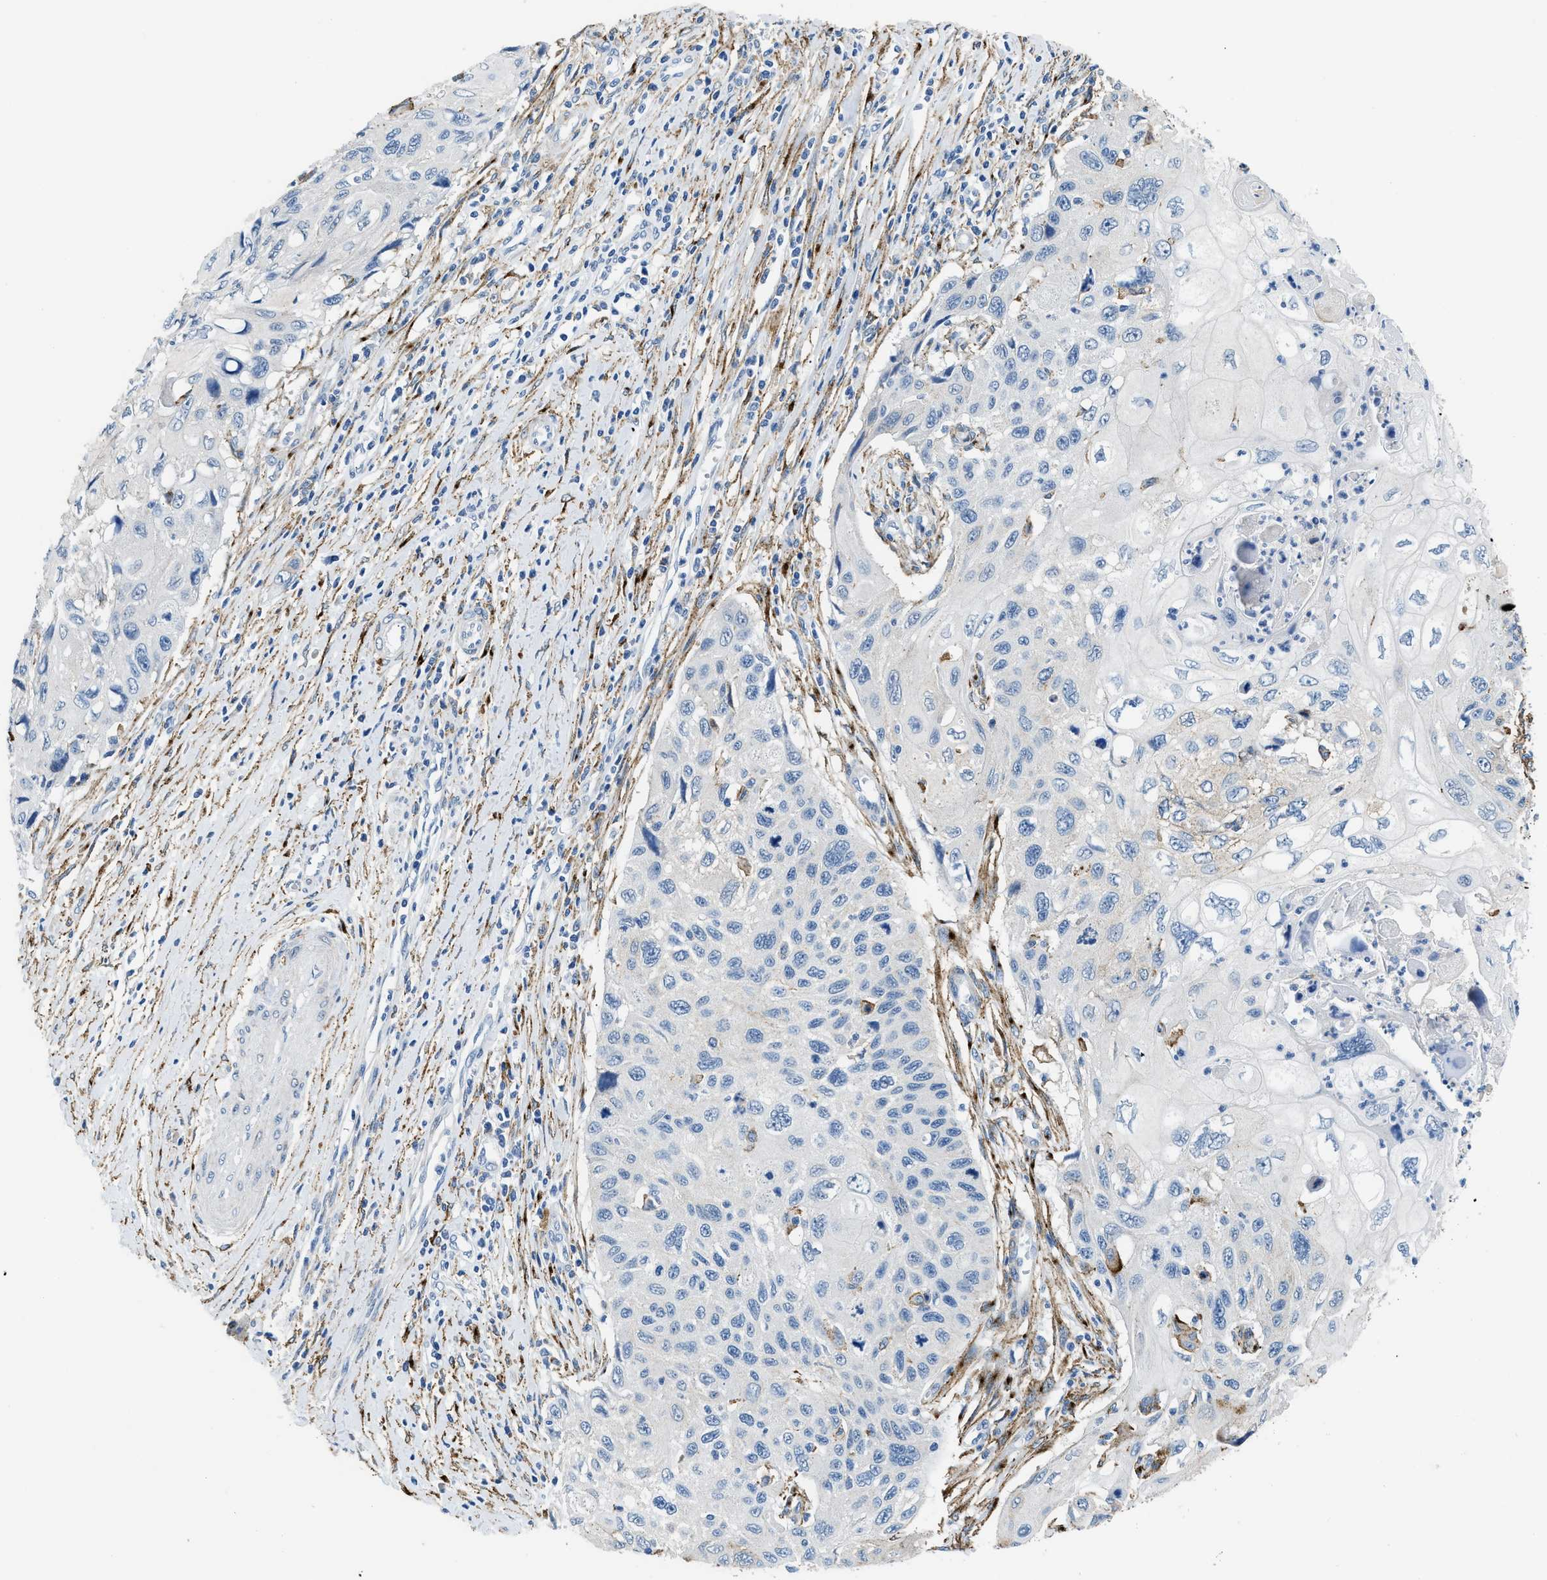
{"staining": {"intensity": "negative", "quantity": "none", "location": "none"}, "tissue": "cervical cancer", "cell_type": "Tumor cells", "image_type": "cancer", "snomed": [{"axis": "morphology", "description": "Squamous cell carcinoma, NOS"}, {"axis": "topography", "description": "Cervix"}], "caption": "Histopathology image shows no significant protein positivity in tumor cells of cervical cancer. (DAB (3,3'-diaminobenzidine) immunohistochemistry visualized using brightfield microscopy, high magnification).", "gene": "LRP1", "patient": {"sex": "female", "age": 70}}